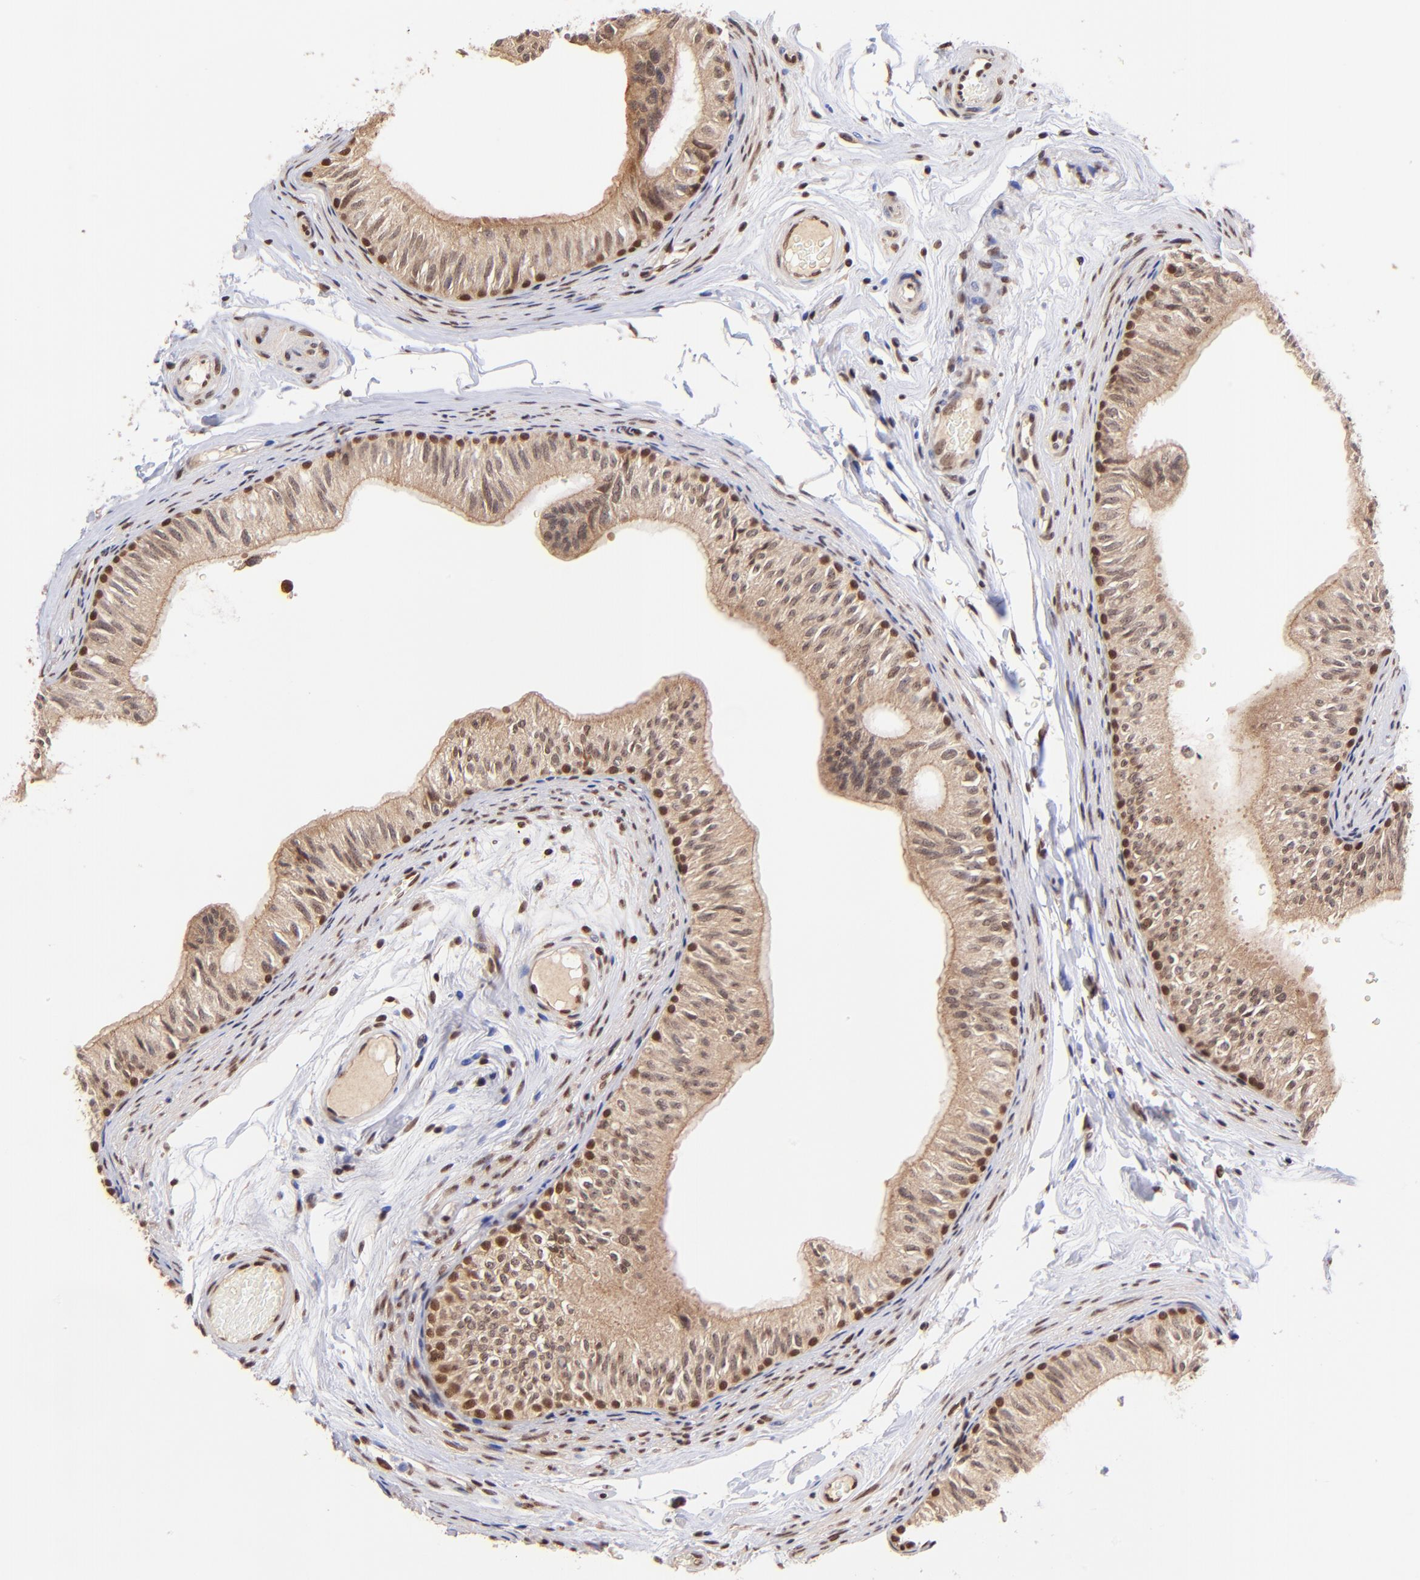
{"staining": {"intensity": "moderate", "quantity": ">75%", "location": "cytoplasmic/membranous,nuclear"}, "tissue": "epididymis", "cell_type": "Glandular cells", "image_type": "normal", "snomed": [{"axis": "morphology", "description": "Normal tissue, NOS"}, {"axis": "topography", "description": "Testis"}, {"axis": "topography", "description": "Epididymis"}], "caption": "Immunohistochemistry (IHC) (DAB (3,3'-diaminobenzidine)) staining of unremarkable human epididymis exhibits moderate cytoplasmic/membranous,nuclear protein expression in about >75% of glandular cells.", "gene": "WDR25", "patient": {"sex": "male", "age": 36}}